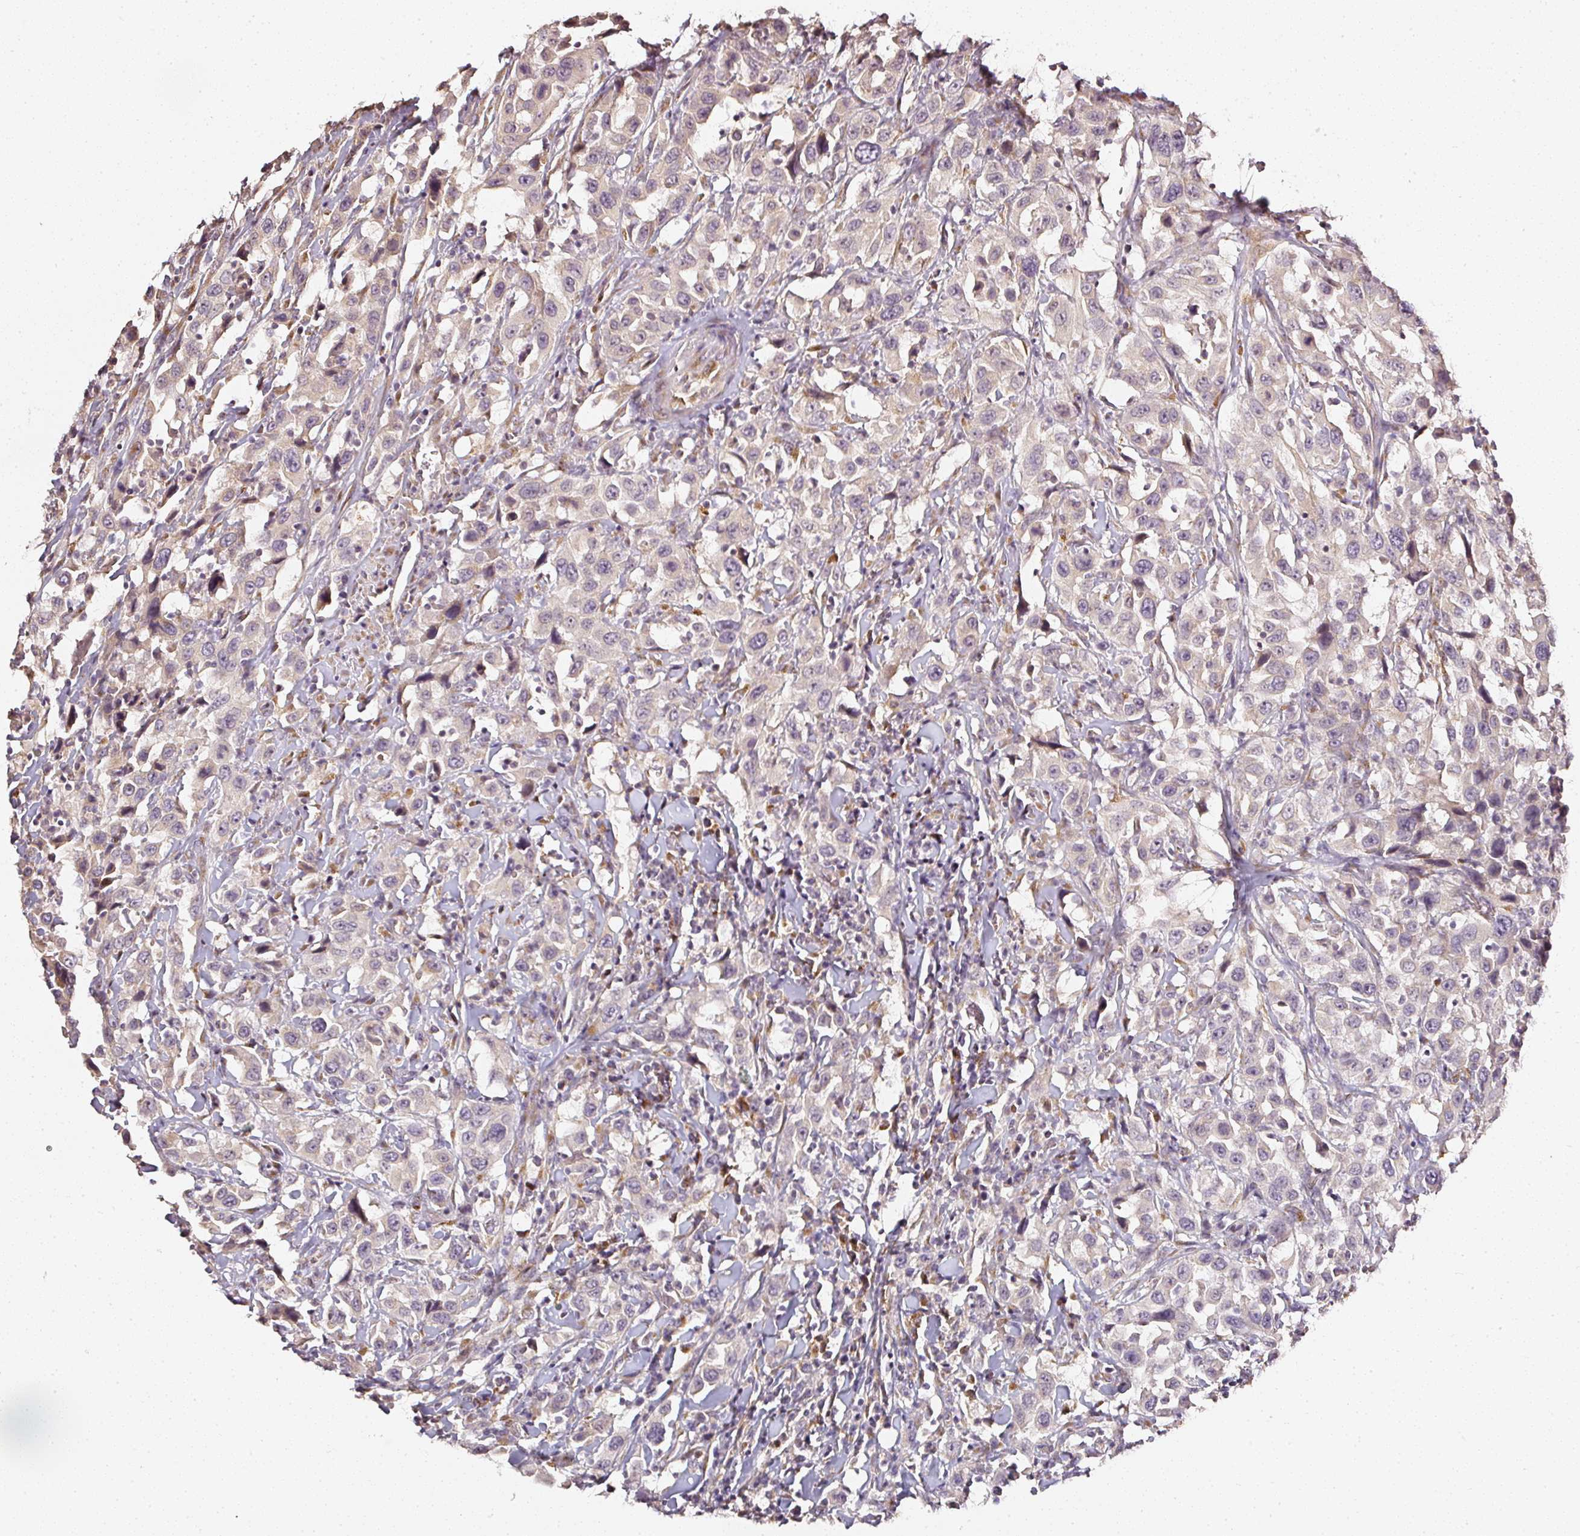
{"staining": {"intensity": "weak", "quantity": ">75%", "location": "cytoplasmic/membranous"}, "tissue": "urothelial cancer", "cell_type": "Tumor cells", "image_type": "cancer", "snomed": [{"axis": "morphology", "description": "Urothelial carcinoma, High grade"}, {"axis": "topography", "description": "Urinary bladder"}], "caption": "High-grade urothelial carcinoma was stained to show a protein in brown. There is low levels of weak cytoplasmic/membranous expression in approximately >75% of tumor cells.", "gene": "NTRK1", "patient": {"sex": "male", "age": 61}}